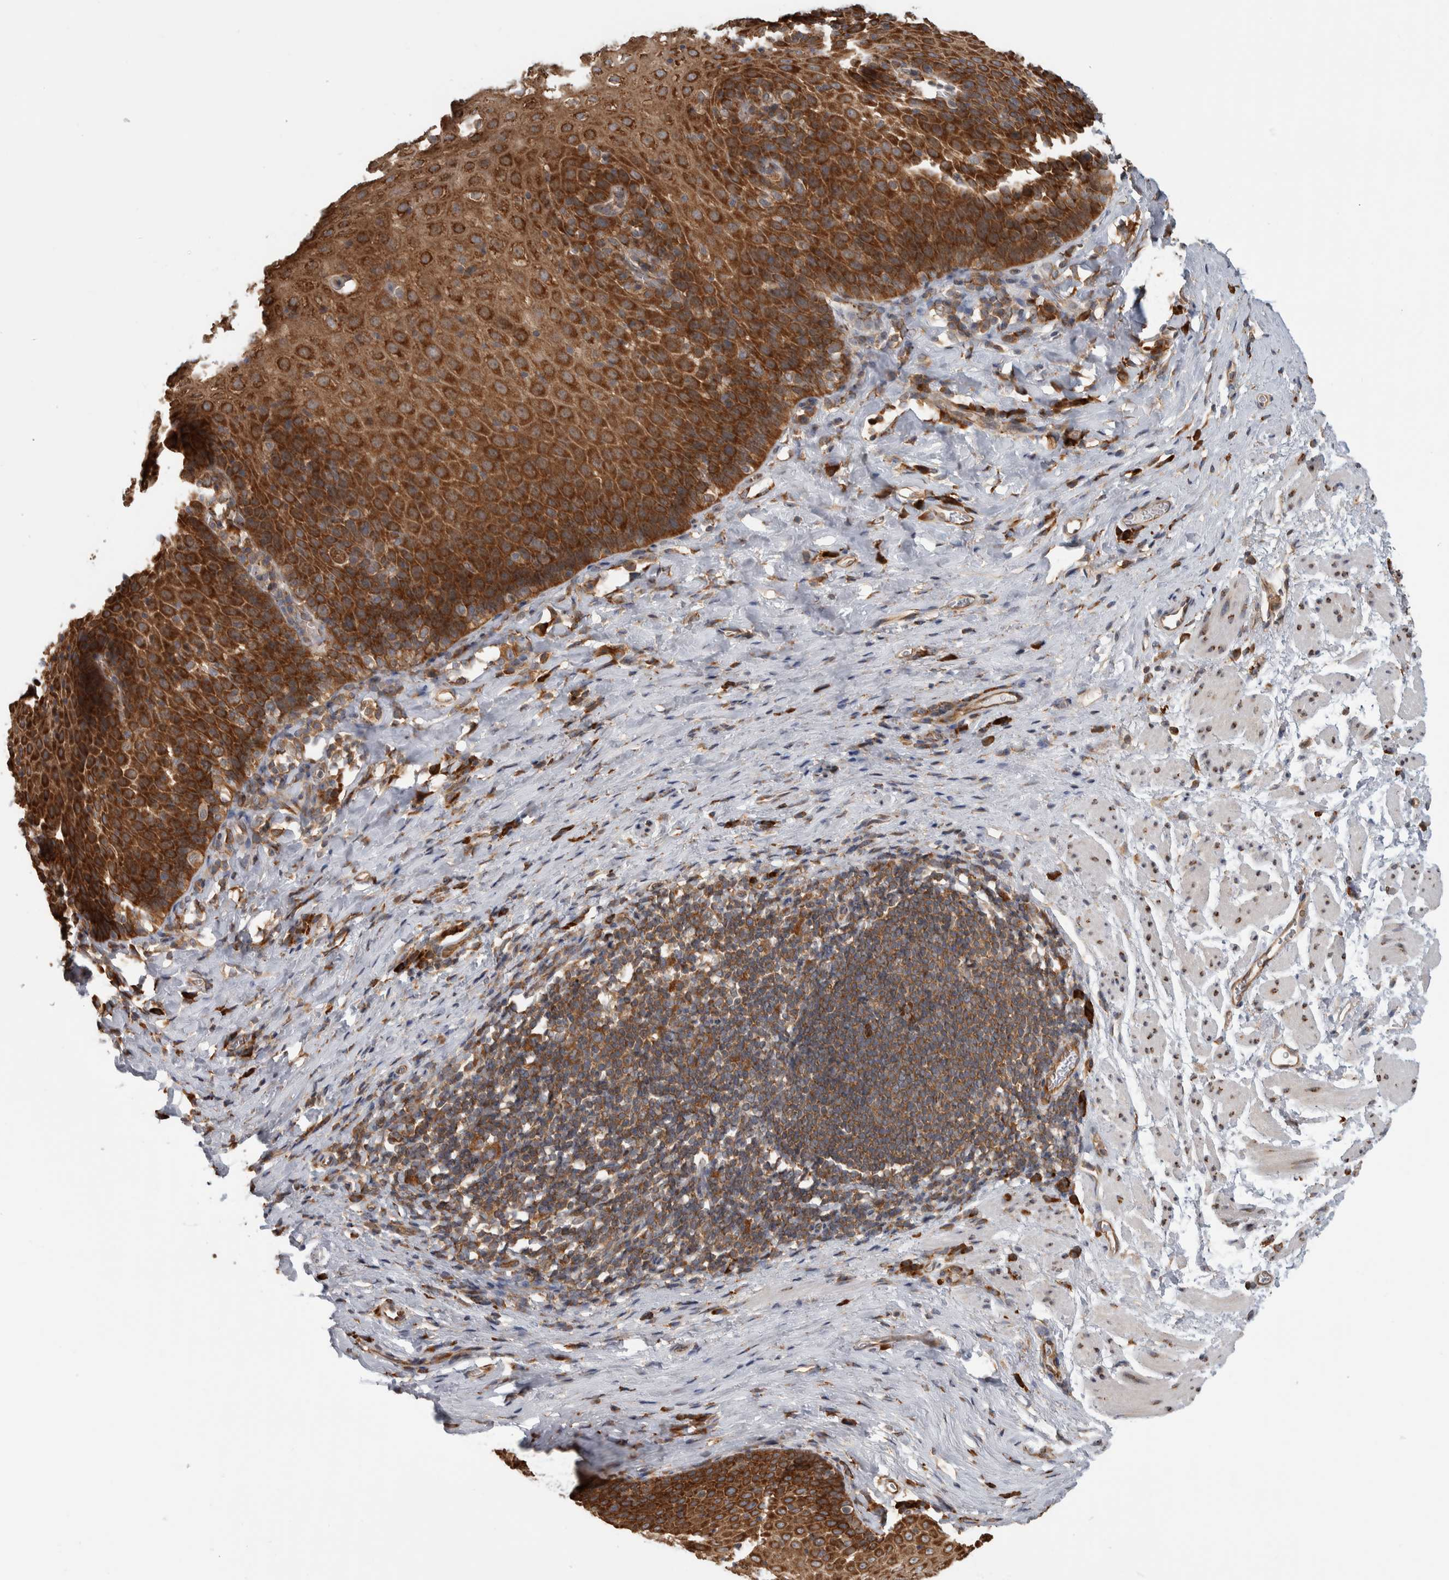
{"staining": {"intensity": "strong", "quantity": ">75%", "location": "cytoplasmic/membranous"}, "tissue": "esophagus", "cell_type": "Squamous epithelial cells", "image_type": "normal", "snomed": [{"axis": "morphology", "description": "Normal tissue, NOS"}, {"axis": "topography", "description": "Esophagus"}], "caption": "Immunohistochemical staining of unremarkable esophagus reveals strong cytoplasmic/membranous protein expression in approximately >75% of squamous epithelial cells.", "gene": "EIF3H", "patient": {"sex": "female", "age": 61}}